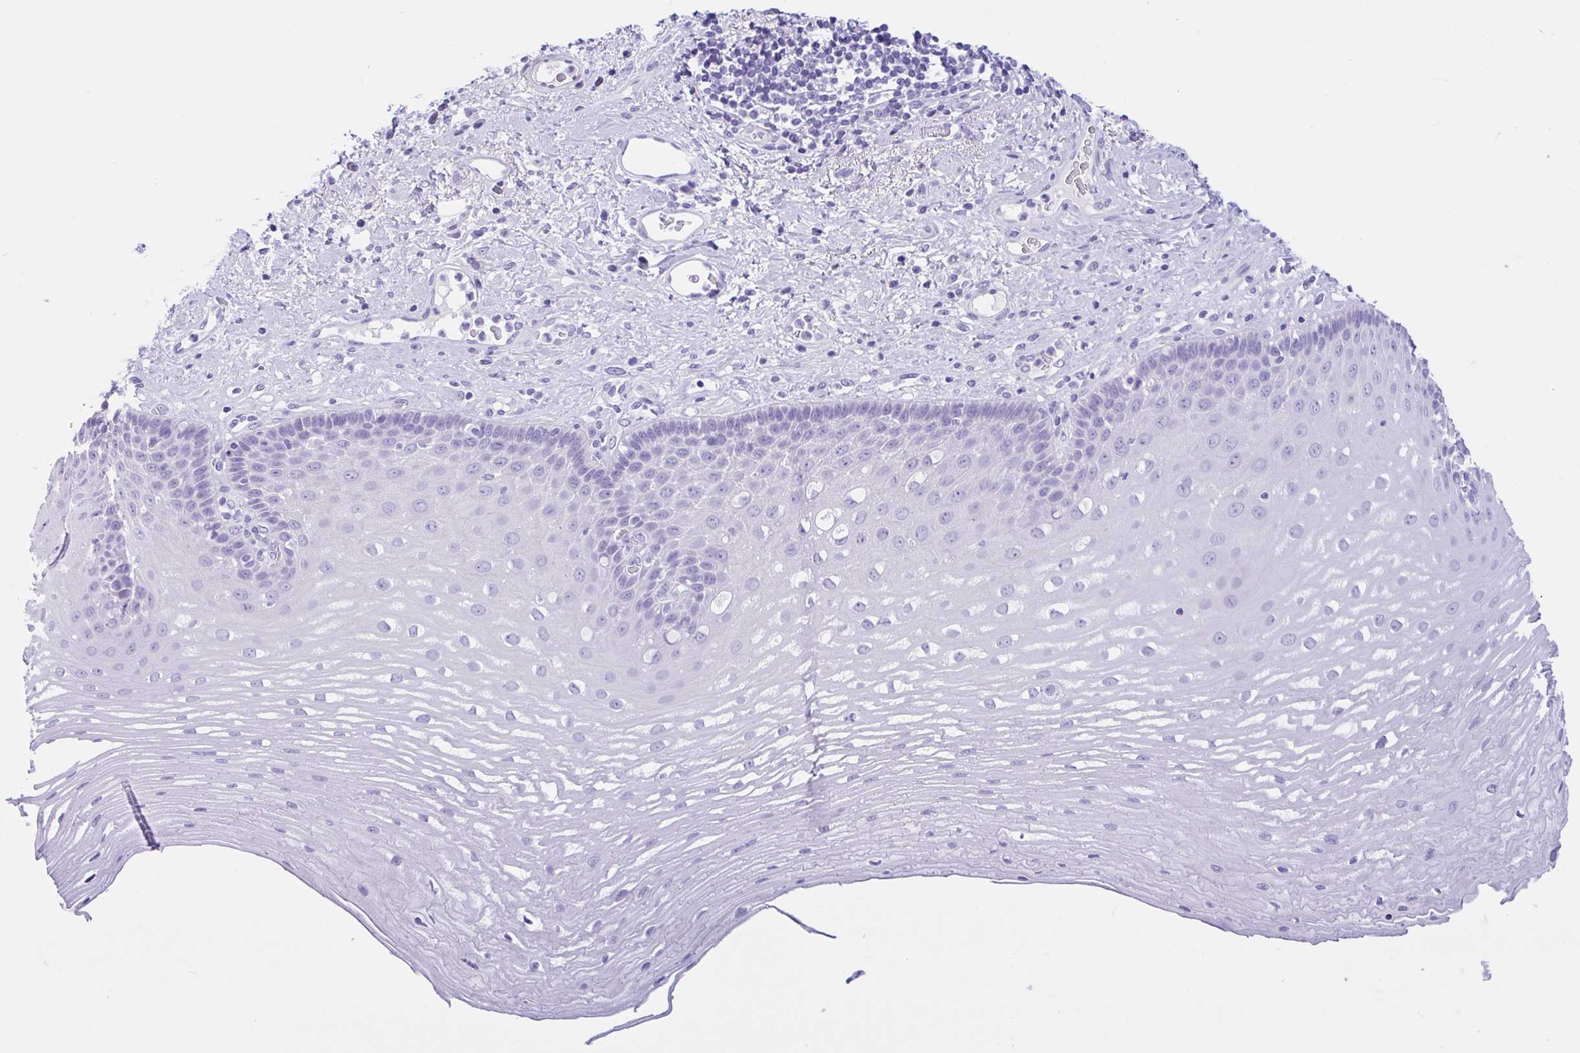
{"staining": {"intensity": "negative", "quantity": "none", "location": "none"}, "tissue": "esophagus", "cell_type": "Squamous epithelial cells", "image_type": "normal", "snomed": [{"axis": "morphology", "description": "Normal tissue, NOS"}, {"axis": "topography", "description": "Esophagus"}], "caption": "Benign esophagus was stained to show a protein in brown. There is no significant positivity in squamous epithelial cells. (DAB (3,3'-diaminobenzidine) IHC visualized using brightfield microscopy, high magnification).", "gene": "ZNF319", "patient": {"sex": "male", "age": 62}}